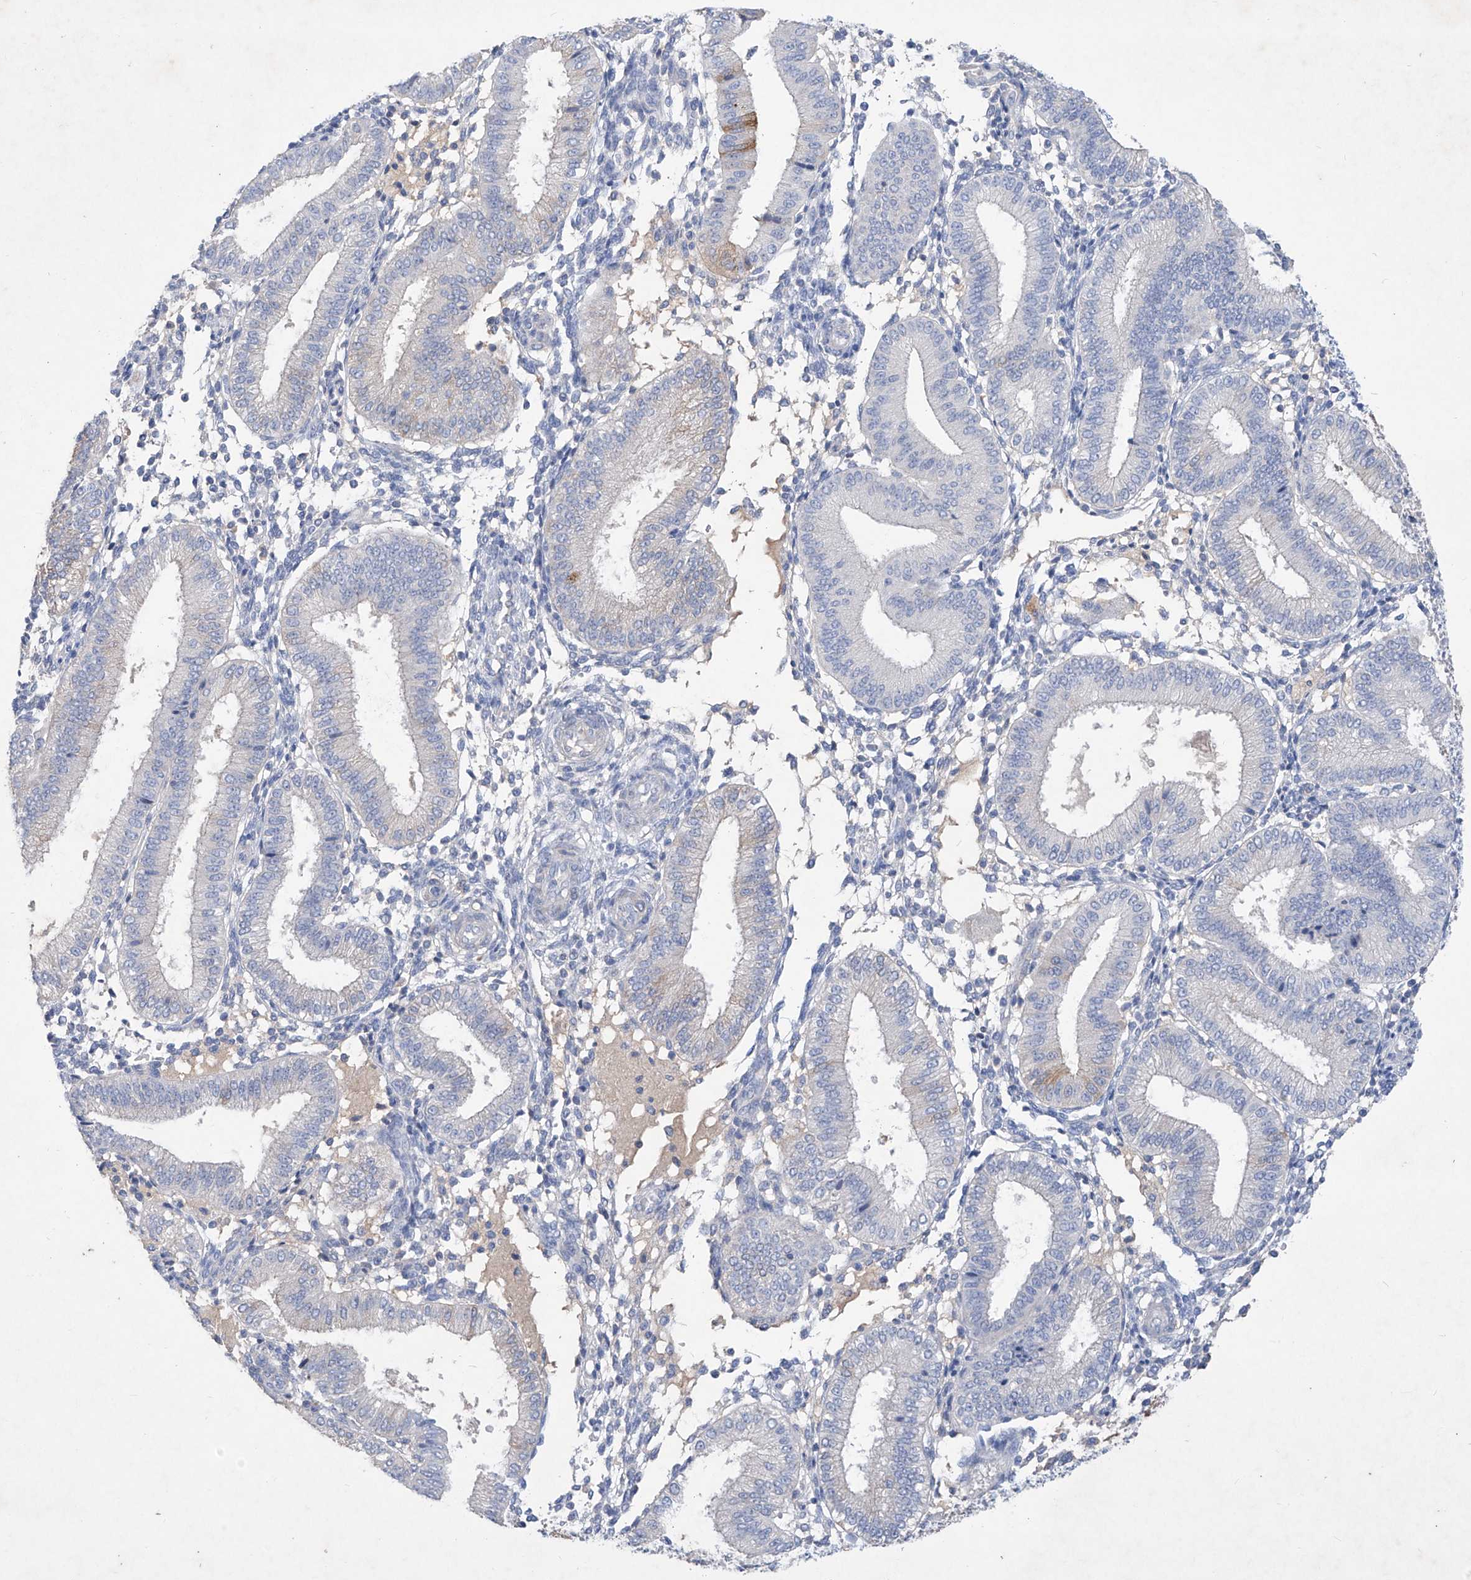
{"staining": {"intensity": "negative", "quantity": "none", "location": "none"}, "tissue": "endometrium", "cell_type": "Cells in endometrial stroma", "image_type": "normal", "snomed": [{"axis": "morphology", "description": "Normal tissue, NOS"}, {"axis": "topography", "description": "Endometrium"}], "caption": "This photomicrograph is of unremarkable endometrium stained with immunohistochemistry to label a protein in brown with the nuclei are counter-stained blue. There is no expression in cells in endometrial stroma. (Brightfield microscopy of DAB immunohistochemistry at high magnification).", "gene": "ASNS", "patient": {"sex": "female", "age": 39}}